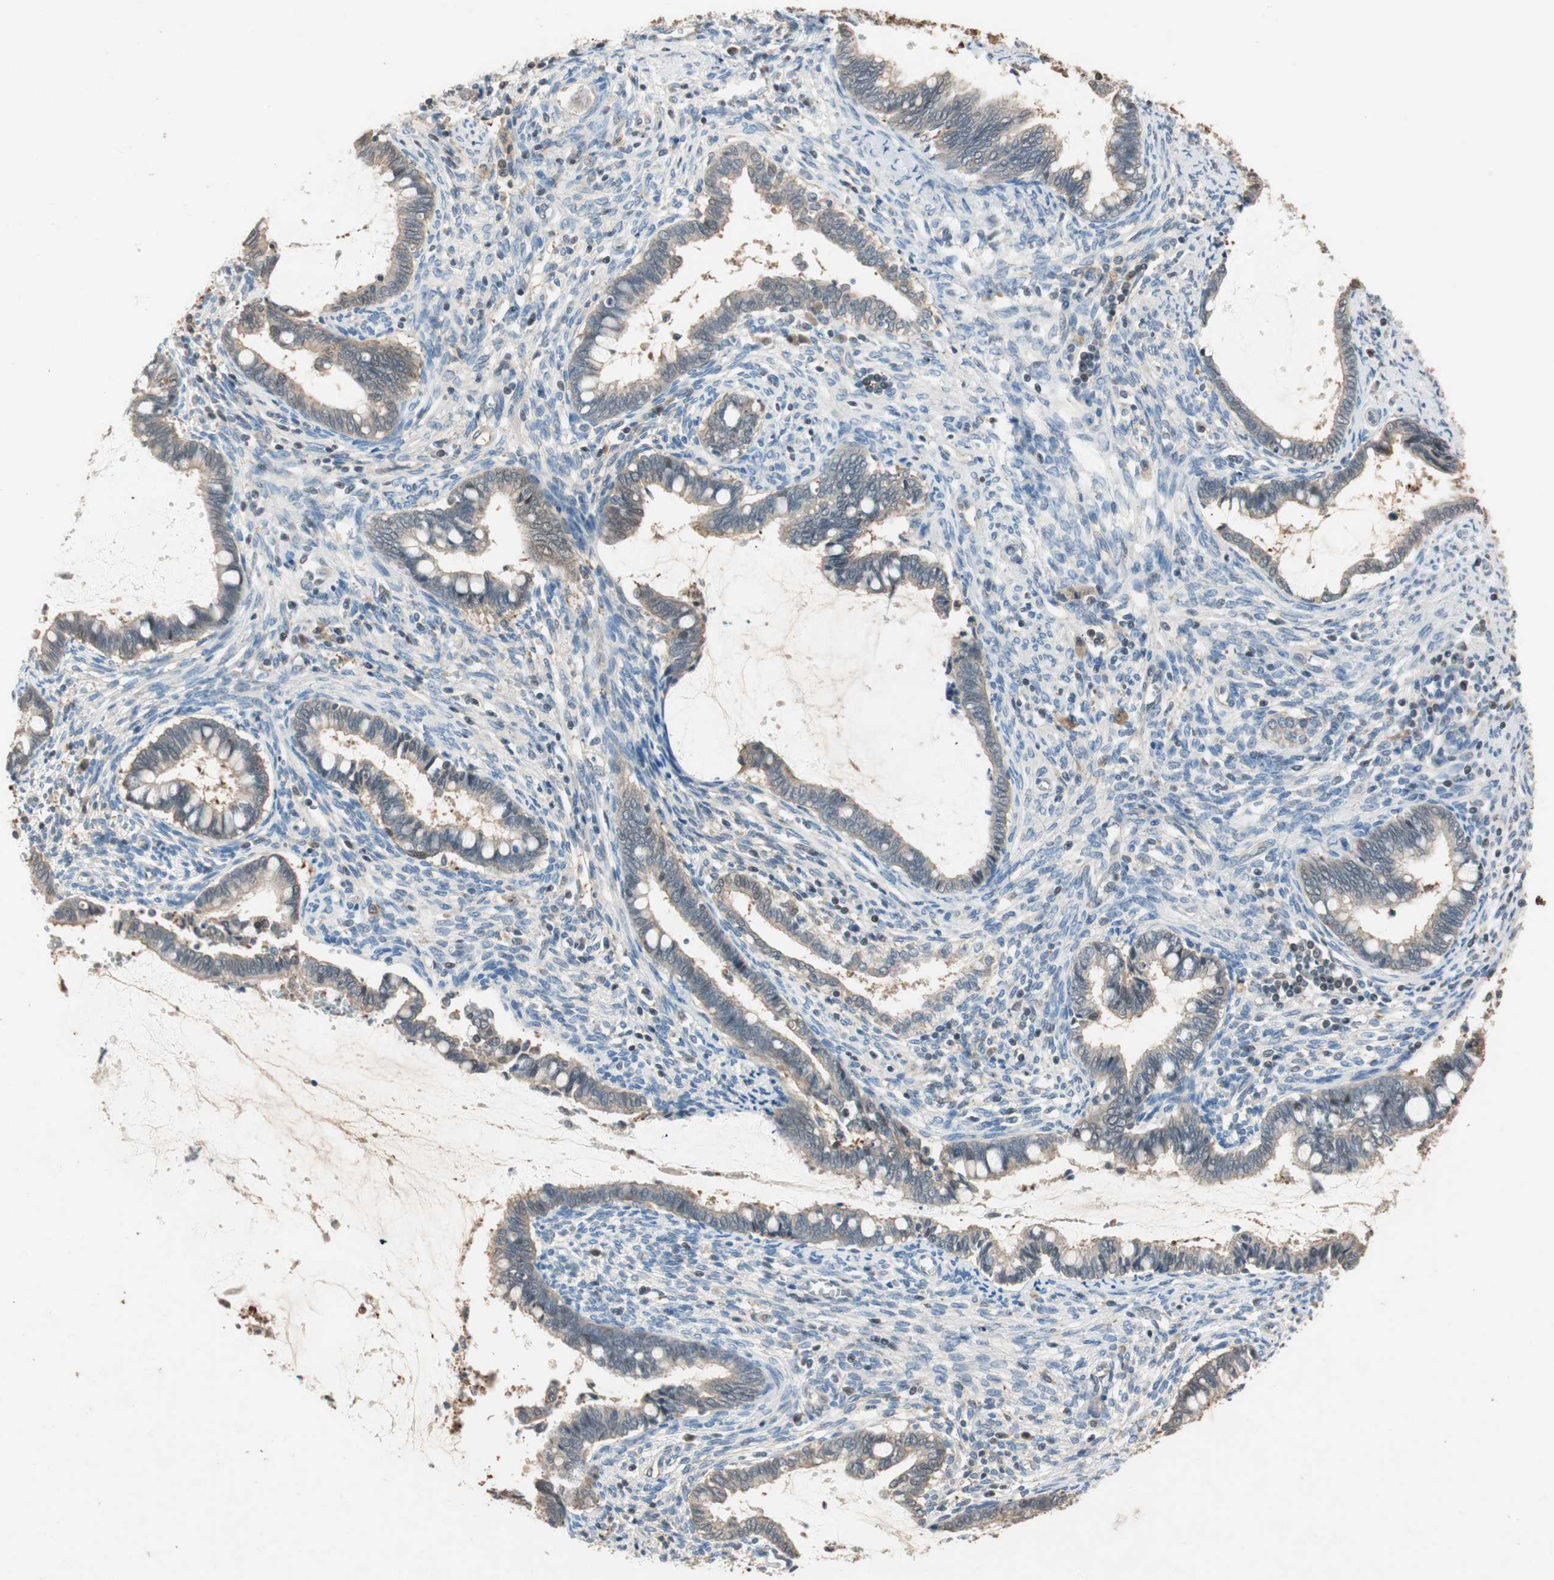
{"staining": {"intensity": "negative", "quantity": "none", "location": "none"}, "tissue": "cervical cancer", "cell_type": "Tumor cells", "image_type": "cancer", "snomed": [{"axis": "morphology", "description": "Adenocarcinoma, NOS"}, {"axis": "topography", "description": "Cervix"}], "caption": "A photomicrograph of human adenocarcinoma (cervical) is negative for staining in tumor cells.", "gene": "SERPINB5", "patient": {"sex": "female", "age": 44}}